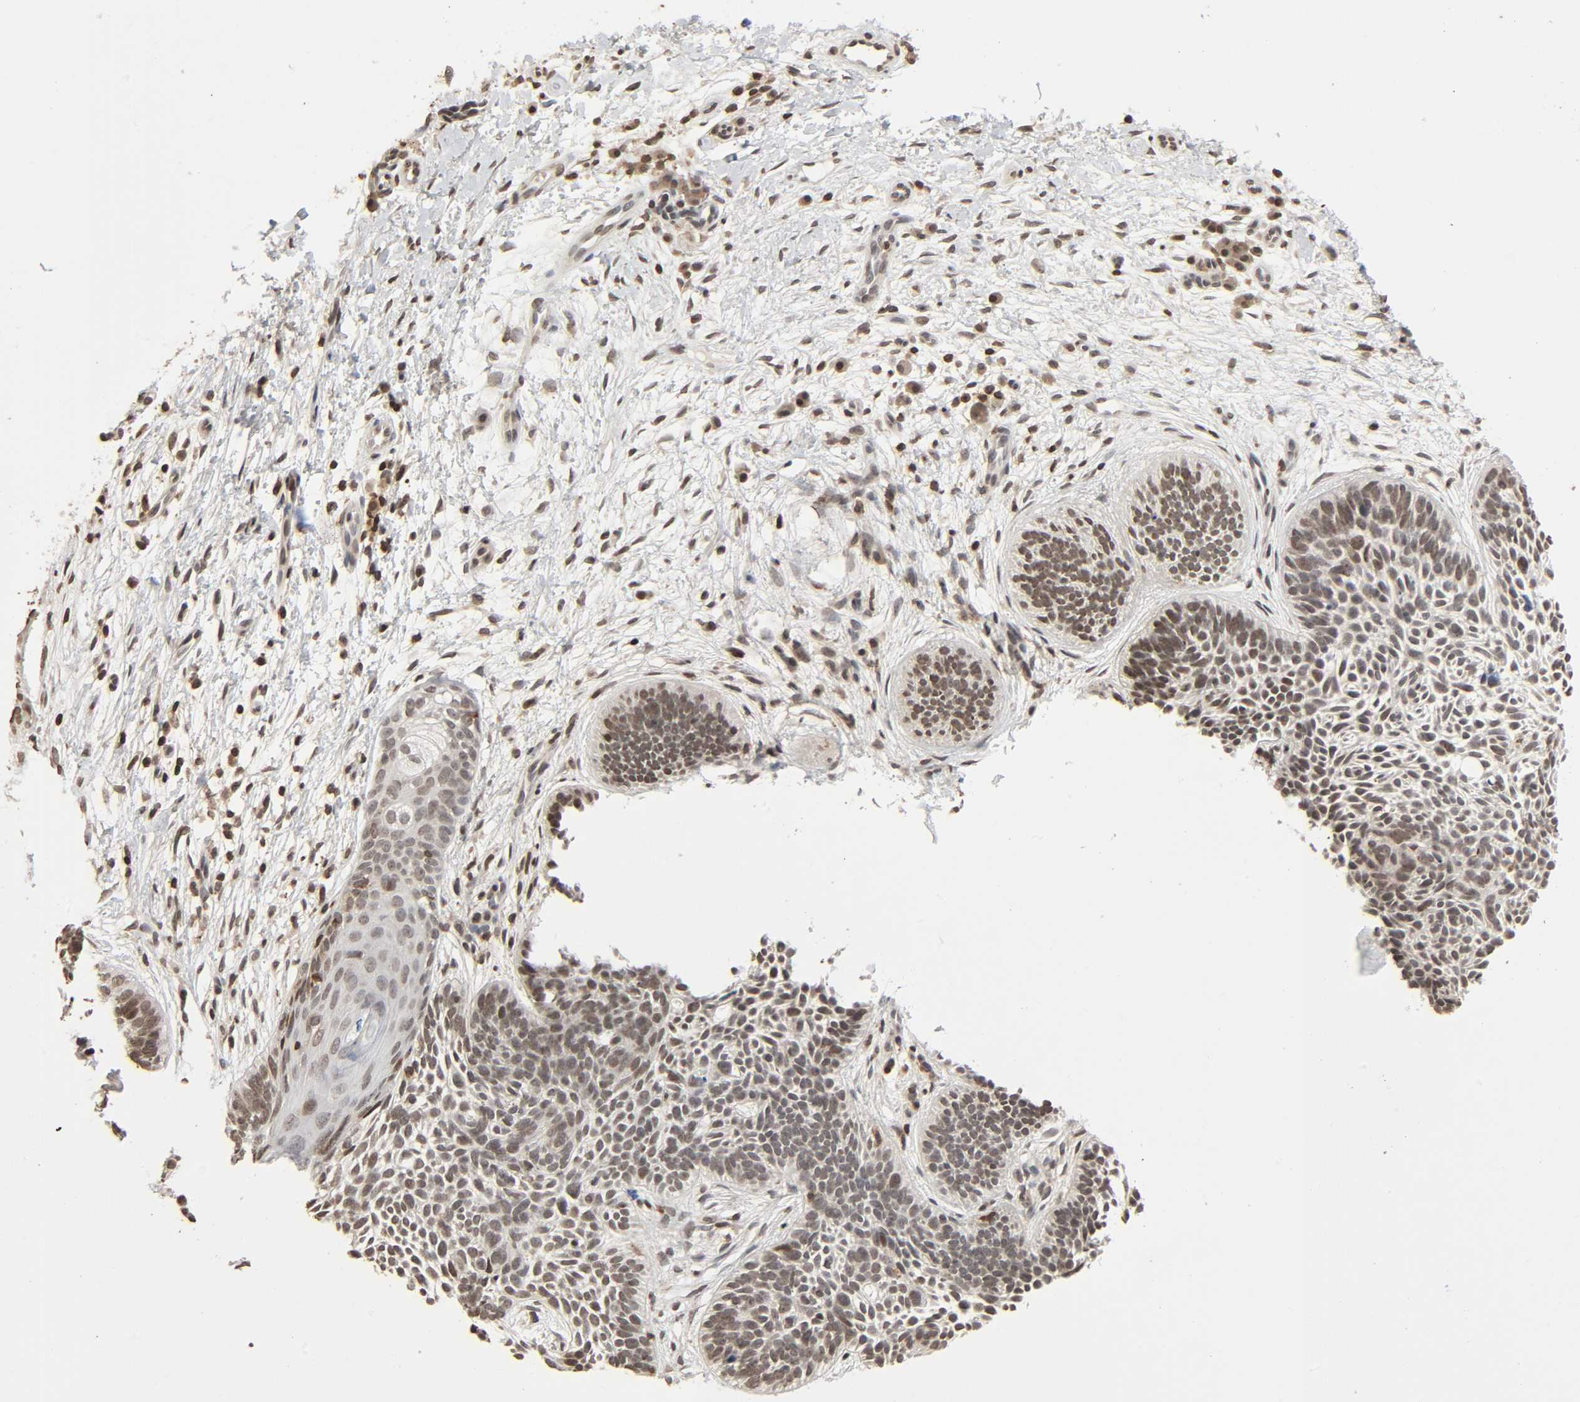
{"staining": {"intensity": "weak", "quantity": "25%-75%", "location": "nuclear"}, "tissue": "skin cancer", "cell_type": "Tumor cells", "image_type": "cancer", "snomed": [{"axis": "morphology", "description": "Basal cell carcinoma"}, {"axis": "topography", "description": "Skin"}], "caption": "Brown immunohistochemical staining in skin basal cell carcinoma displays weak nuclear expression in approximately 25%-75% of tumor cells.", "gene": "STK4", "patient": {"sex": "female", "age": 79}}